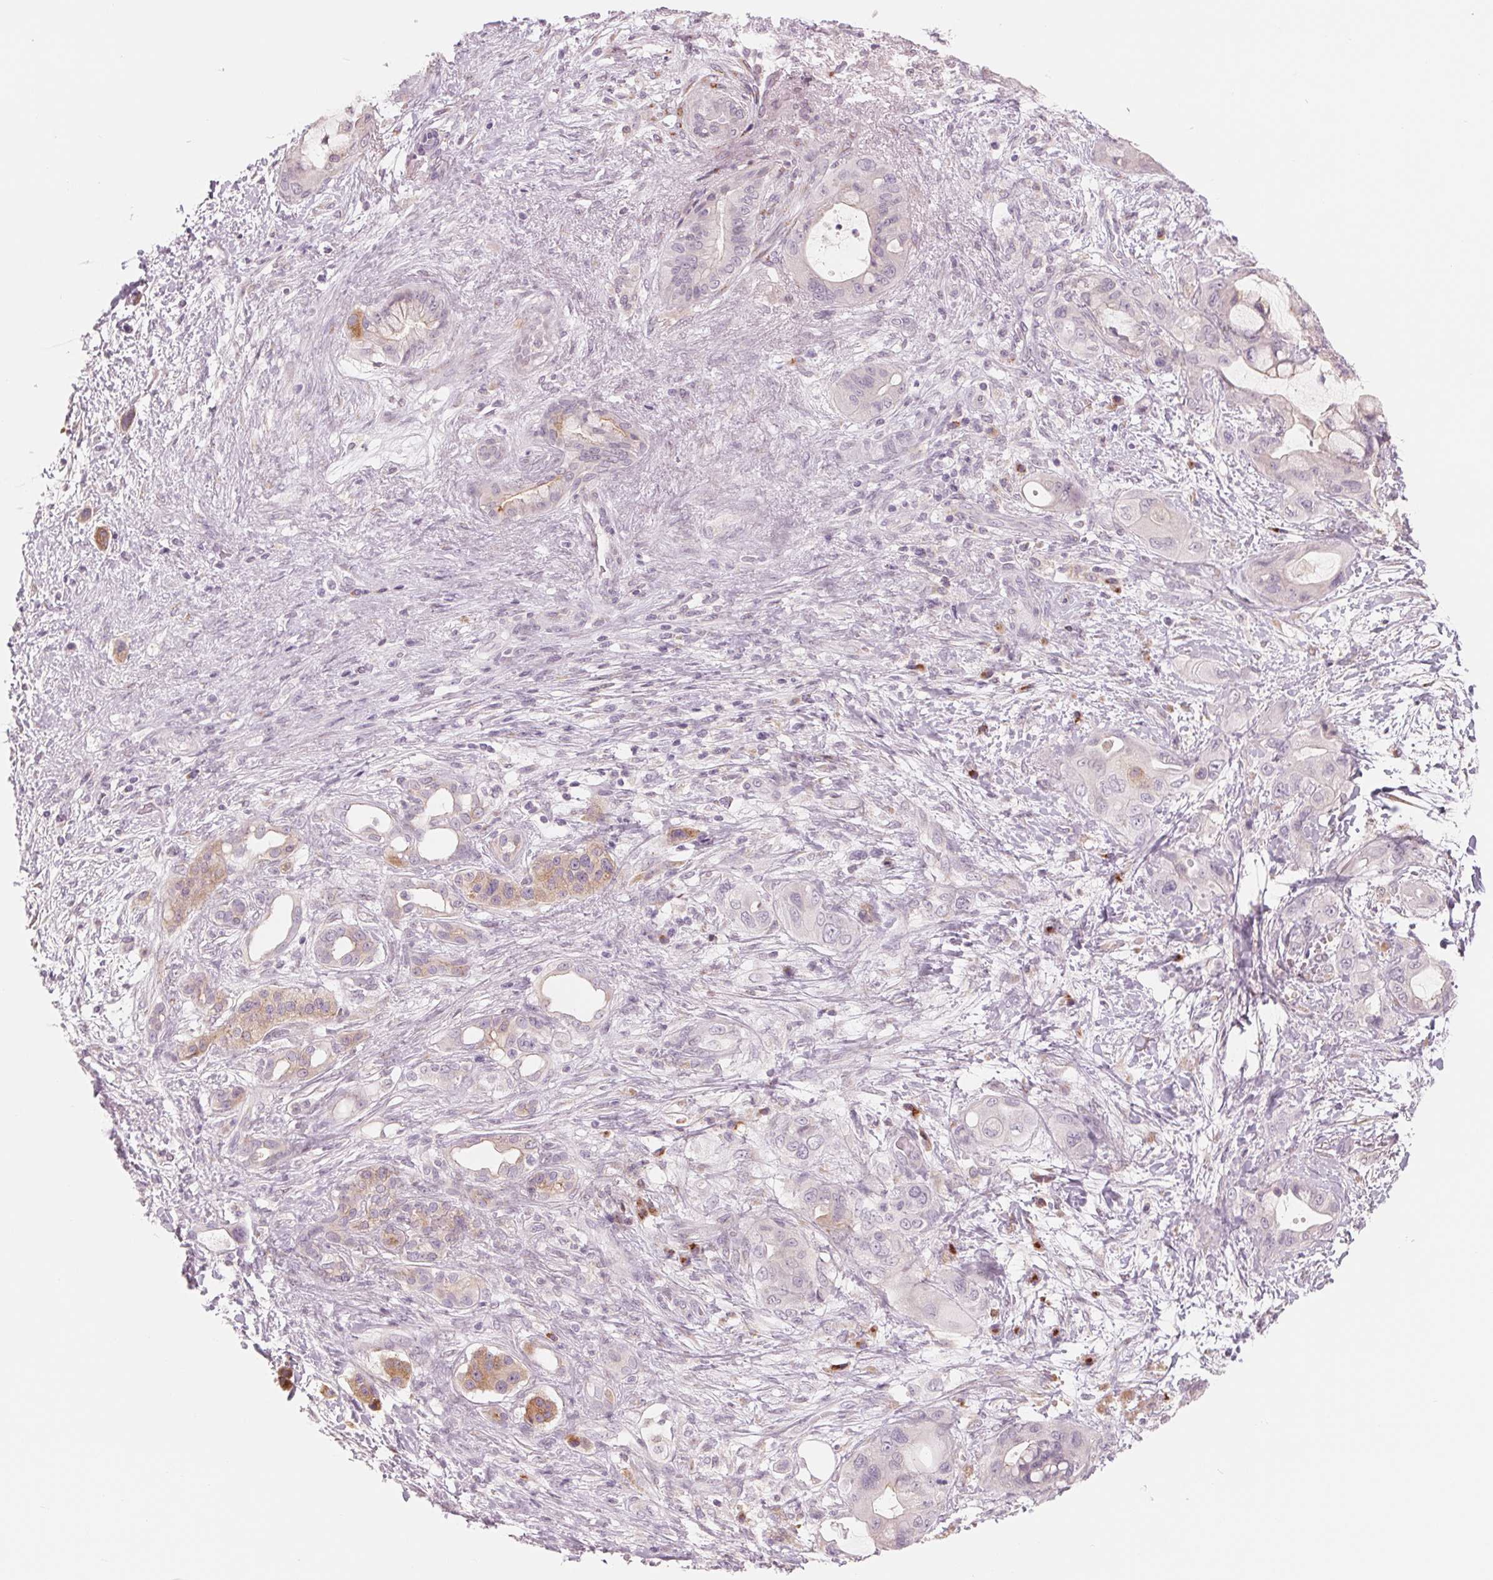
{"staining": {"intensity": "negative", "quantity": "none", "location": "none"}, "tissue": "pancreatic cancer", "cell_type": "Tumor cells", "image_type": "cancer", "snomed": [{"axis": "morphology", "description": "Adenocarcinoma, NOS"}, {"axis": "topography", "description": "Pancreas"}], "caption": "Tumor cells show no significant staining in pancreatic adenocarcinoma. (Brightfield microscopy of DAB (3,3'-diaminobenzidine) immunohistochemistry at high magnification).", "gene": "IL9R", "patient": {"sex": "male", "age": 71}}